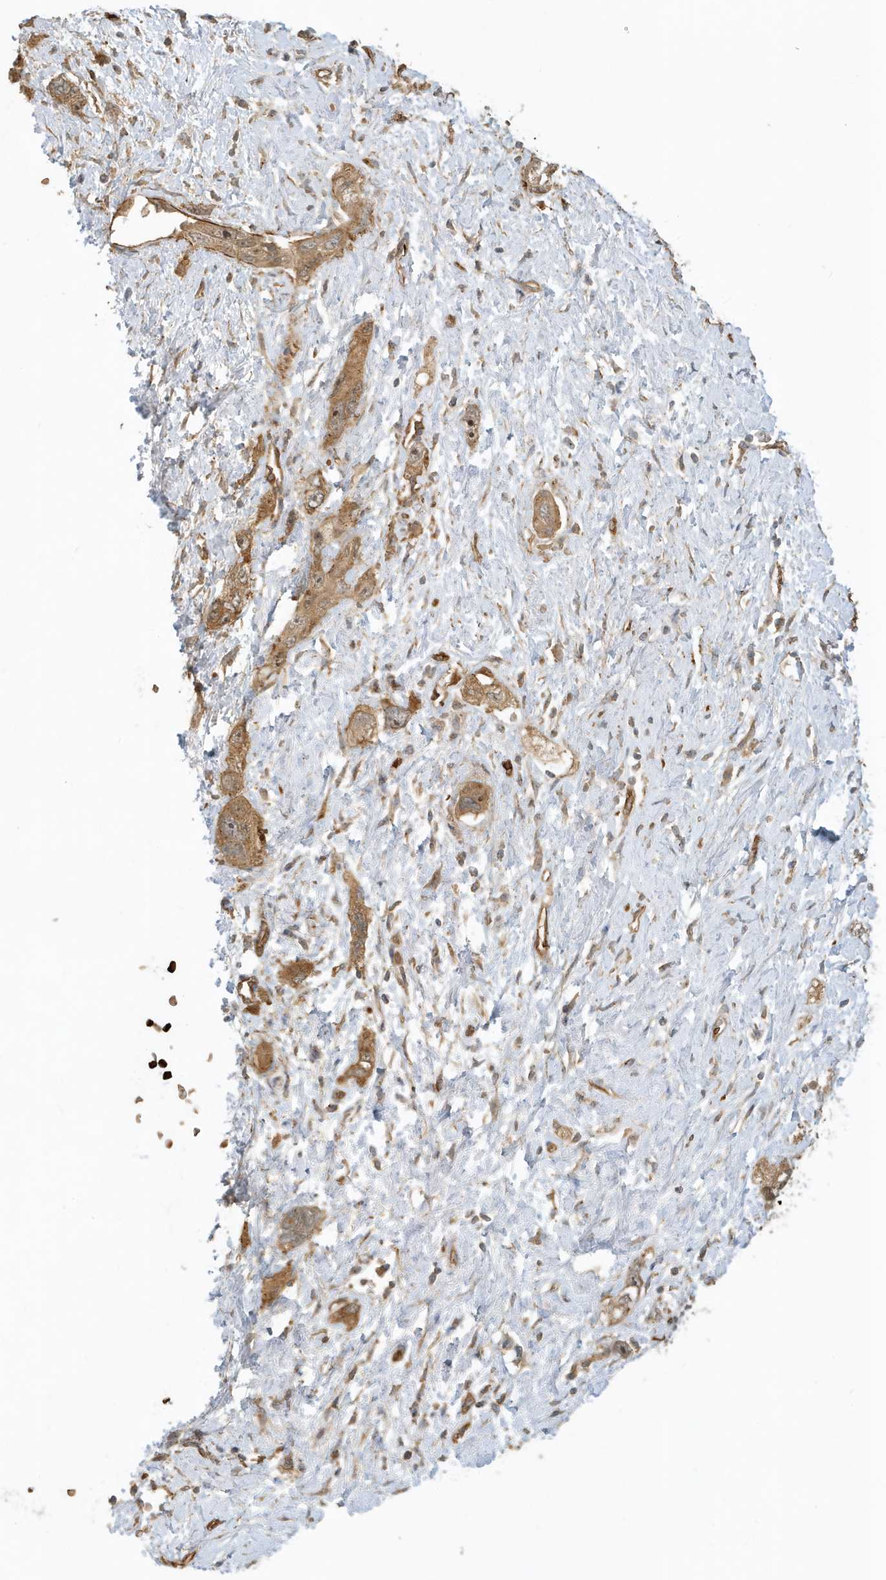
{"staining": {"intensity": "moderate", "quantity": ">75%", "location": "cytoplasmic/membranous"}, "tissue": "pancreatic cancer", "cell_type": "Tumor cells", "image_type": "cancer", "snomed": [{"axis": "morphology", "description": "Adenocarcinoma, NOS"}, {"axis": "topography", "description": "Pancreas"}], "caption": "Pancreatic adenocarcinoma stained for a protein (brown) displays moderate cytoplasmic/membranous positive staining in about >75% of tumor cells.", "gene": "FYCO1", "patient": {"sex": "female", "age": 73}}